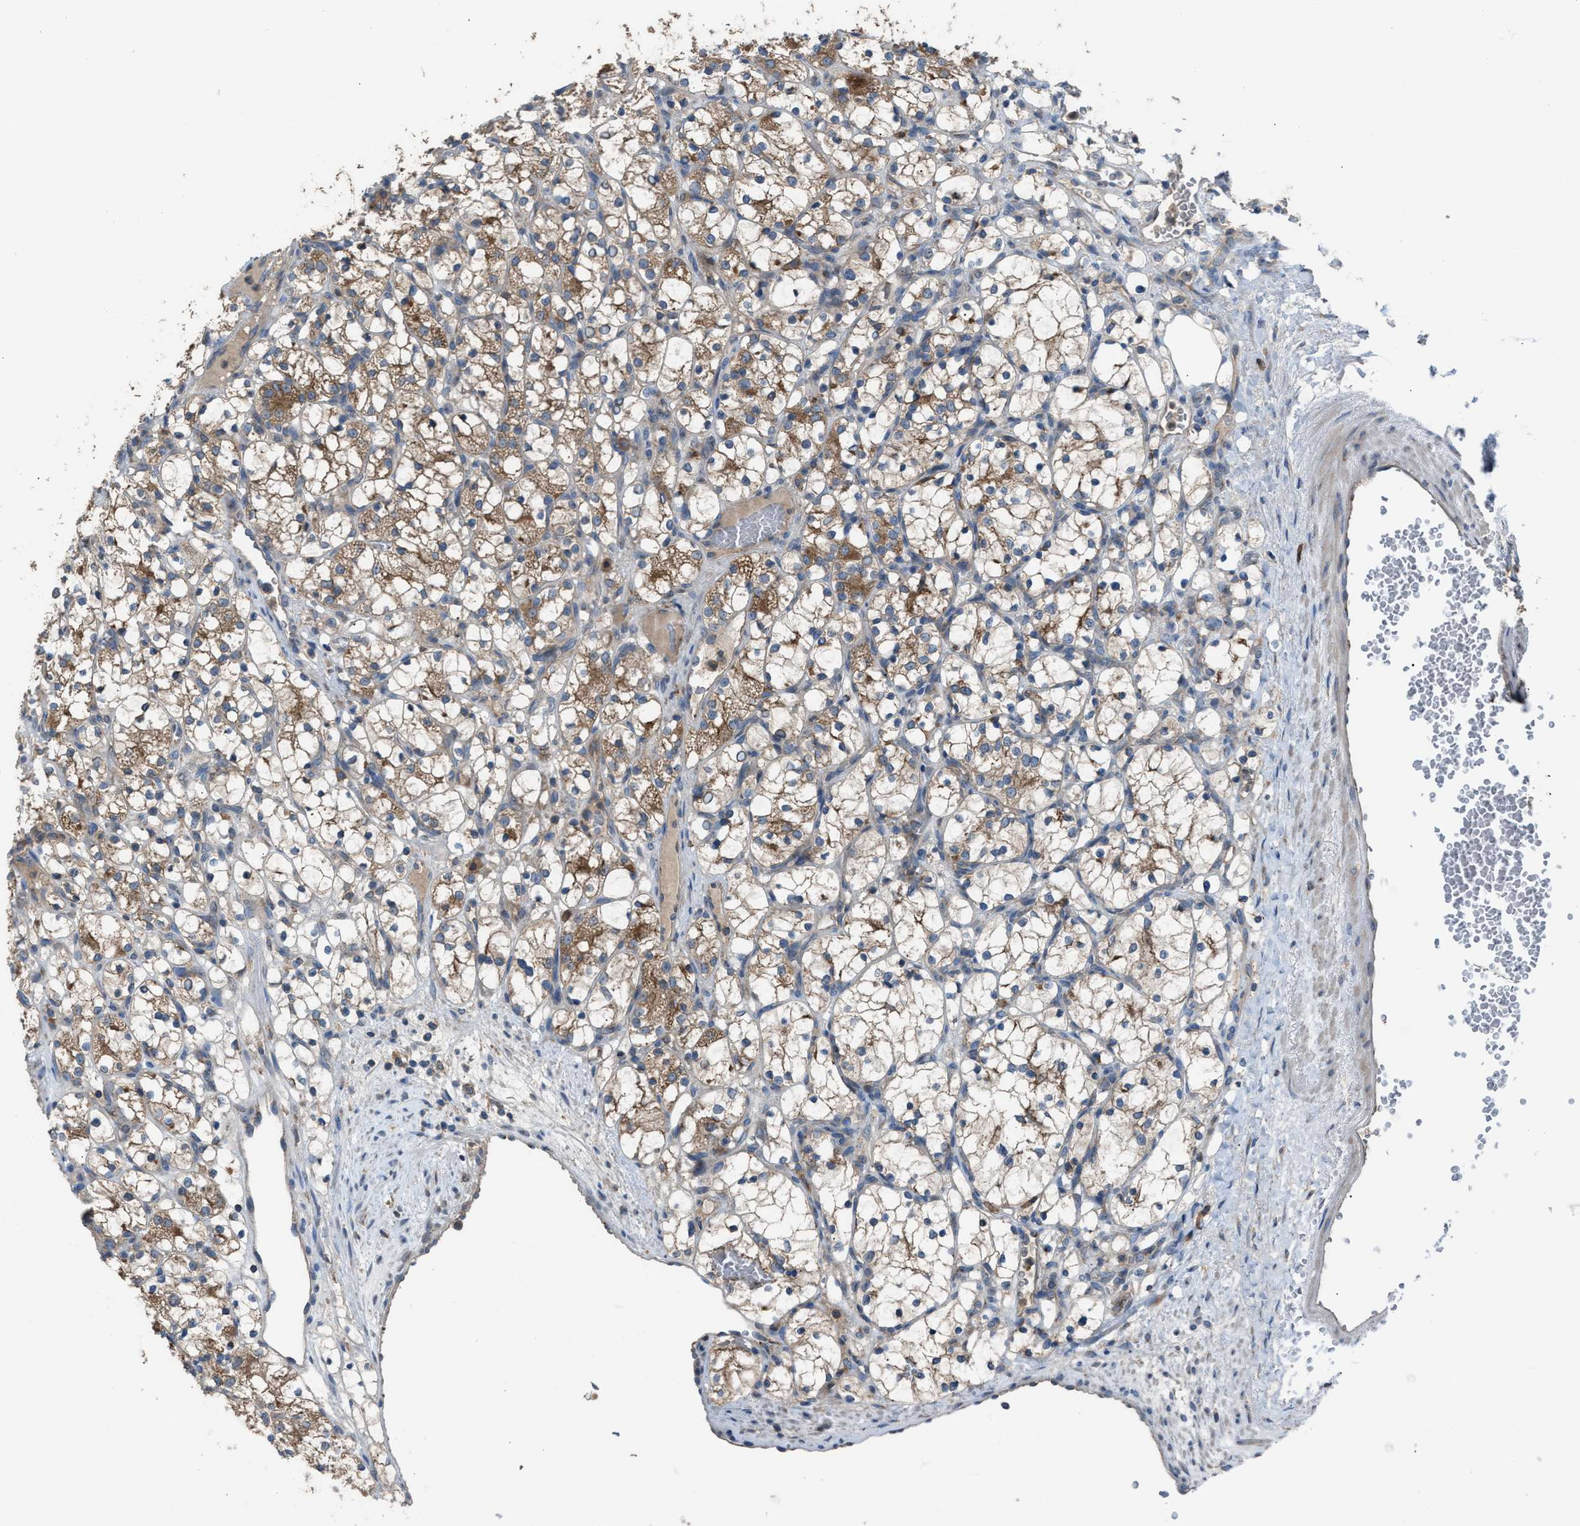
{"staining": {"intensity": "moderate", "quantity": "25%-75%", "location": "cytoplasmic/membranous"}, "tissue": "renal cancer", "cell_type": "Tumor cells", "image_type": "cancer", "snomed": [{"axis": "morphology", "description": "Adenocarcinoma, NOS"}, {"axis": "topography", "description": "Kidney"}], "caption": "High-power microscopy captured an IHC photomicrograph of adenocarcinoma (renal), revealing moderate cytoplasmic/membranous positivity in approximately 25%-75% of tumor cells.", "gene": "TPK1", "patient": {"sex": "female", "age": 69}}